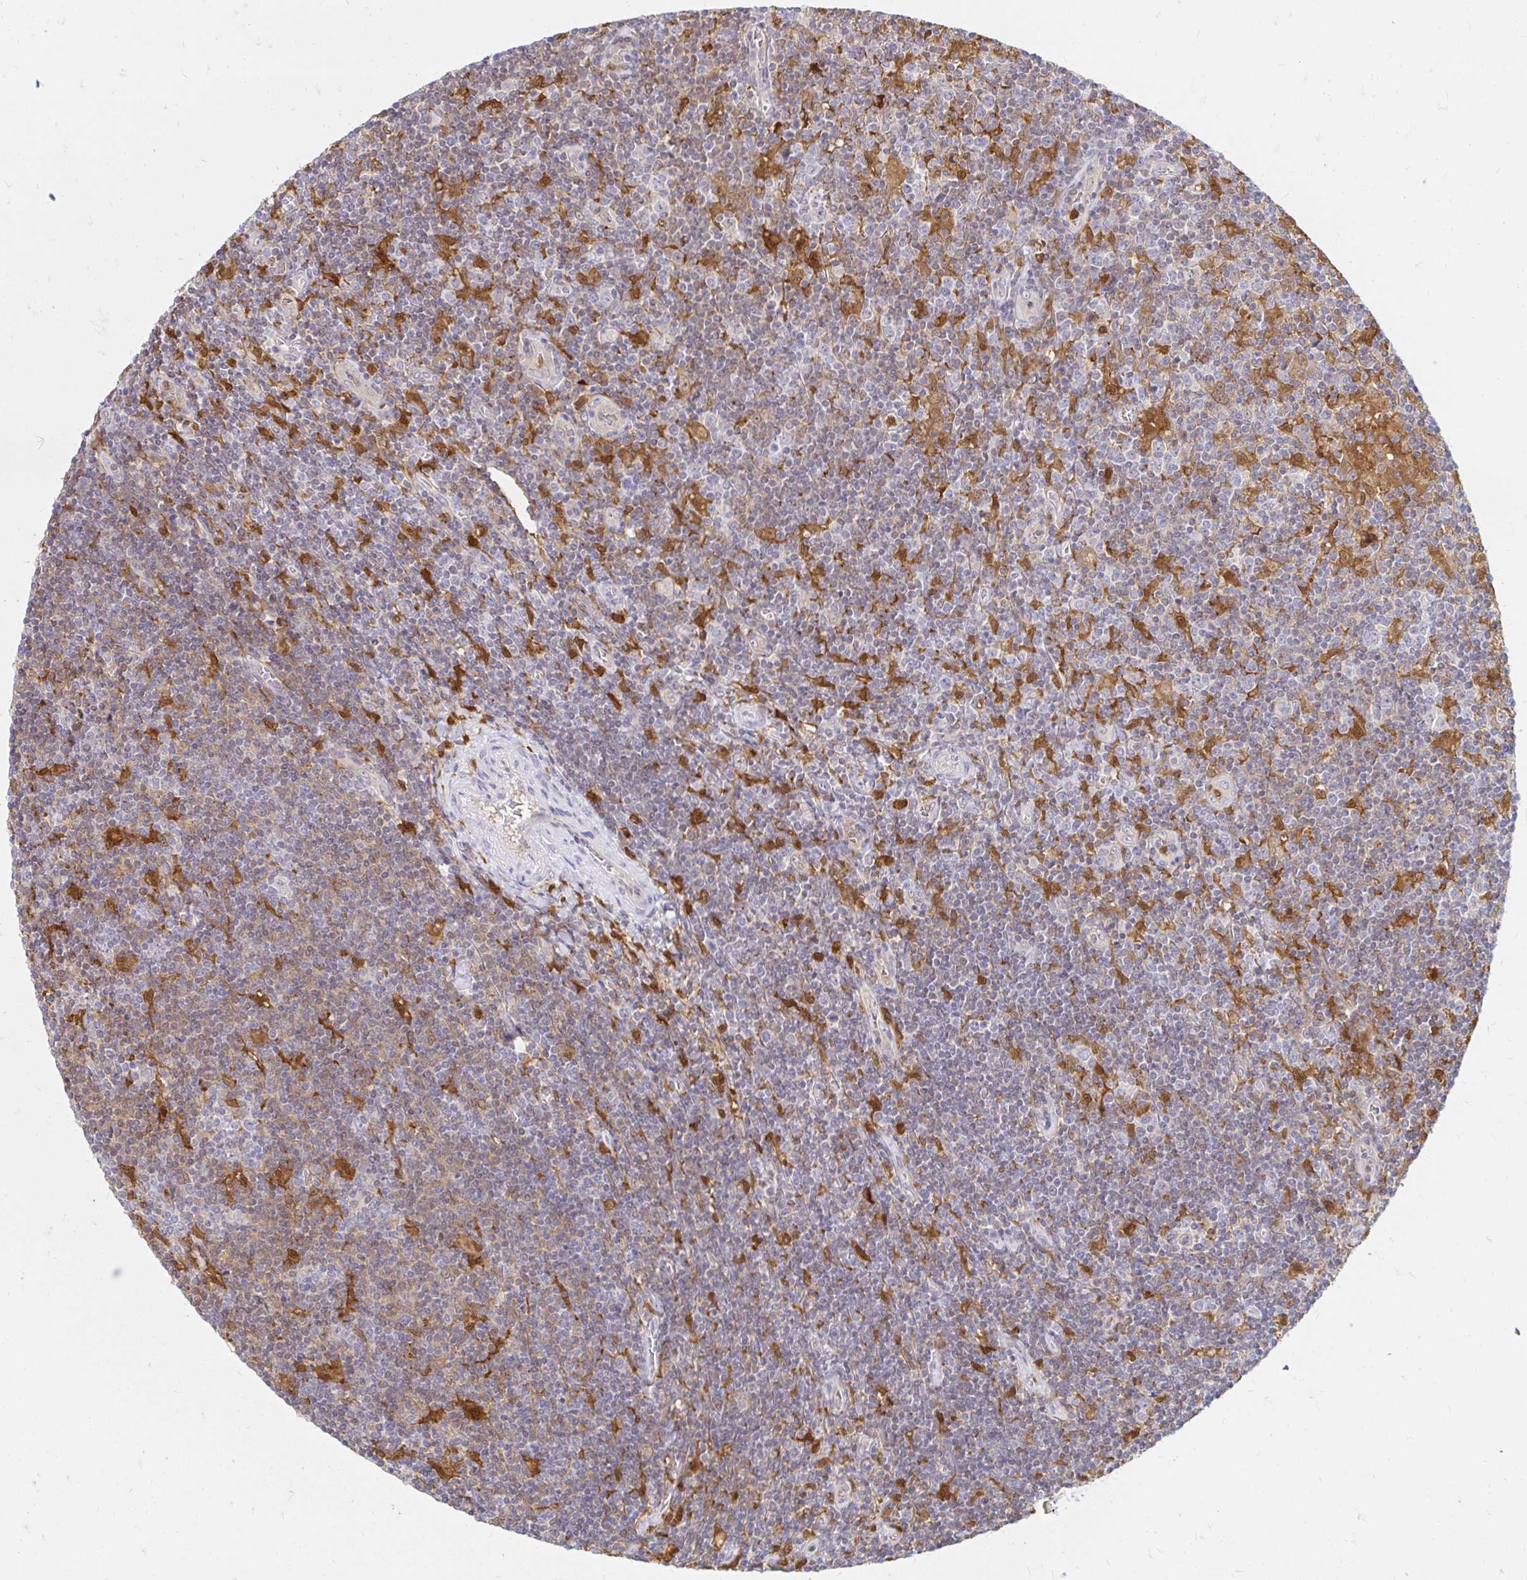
{"staining": {"intensity": "negative", "quantity": "none", "location": "none"}, "tissue": "lymphoma", "cell_type": "Tumor cells", "image_type": "cancer", "snomed": [{"axis": "morphology", "description": "Hodgkin's disease, NOS"}, {"axis": "topography", "description": "Lymph node"}], "caption": "IHC photomicrograph of lymphoma stained for a protein (brown), which shows no positivity in tumor cells.", "gene": "PYCARD", "patient": {"sex": "male", "age": 40}}